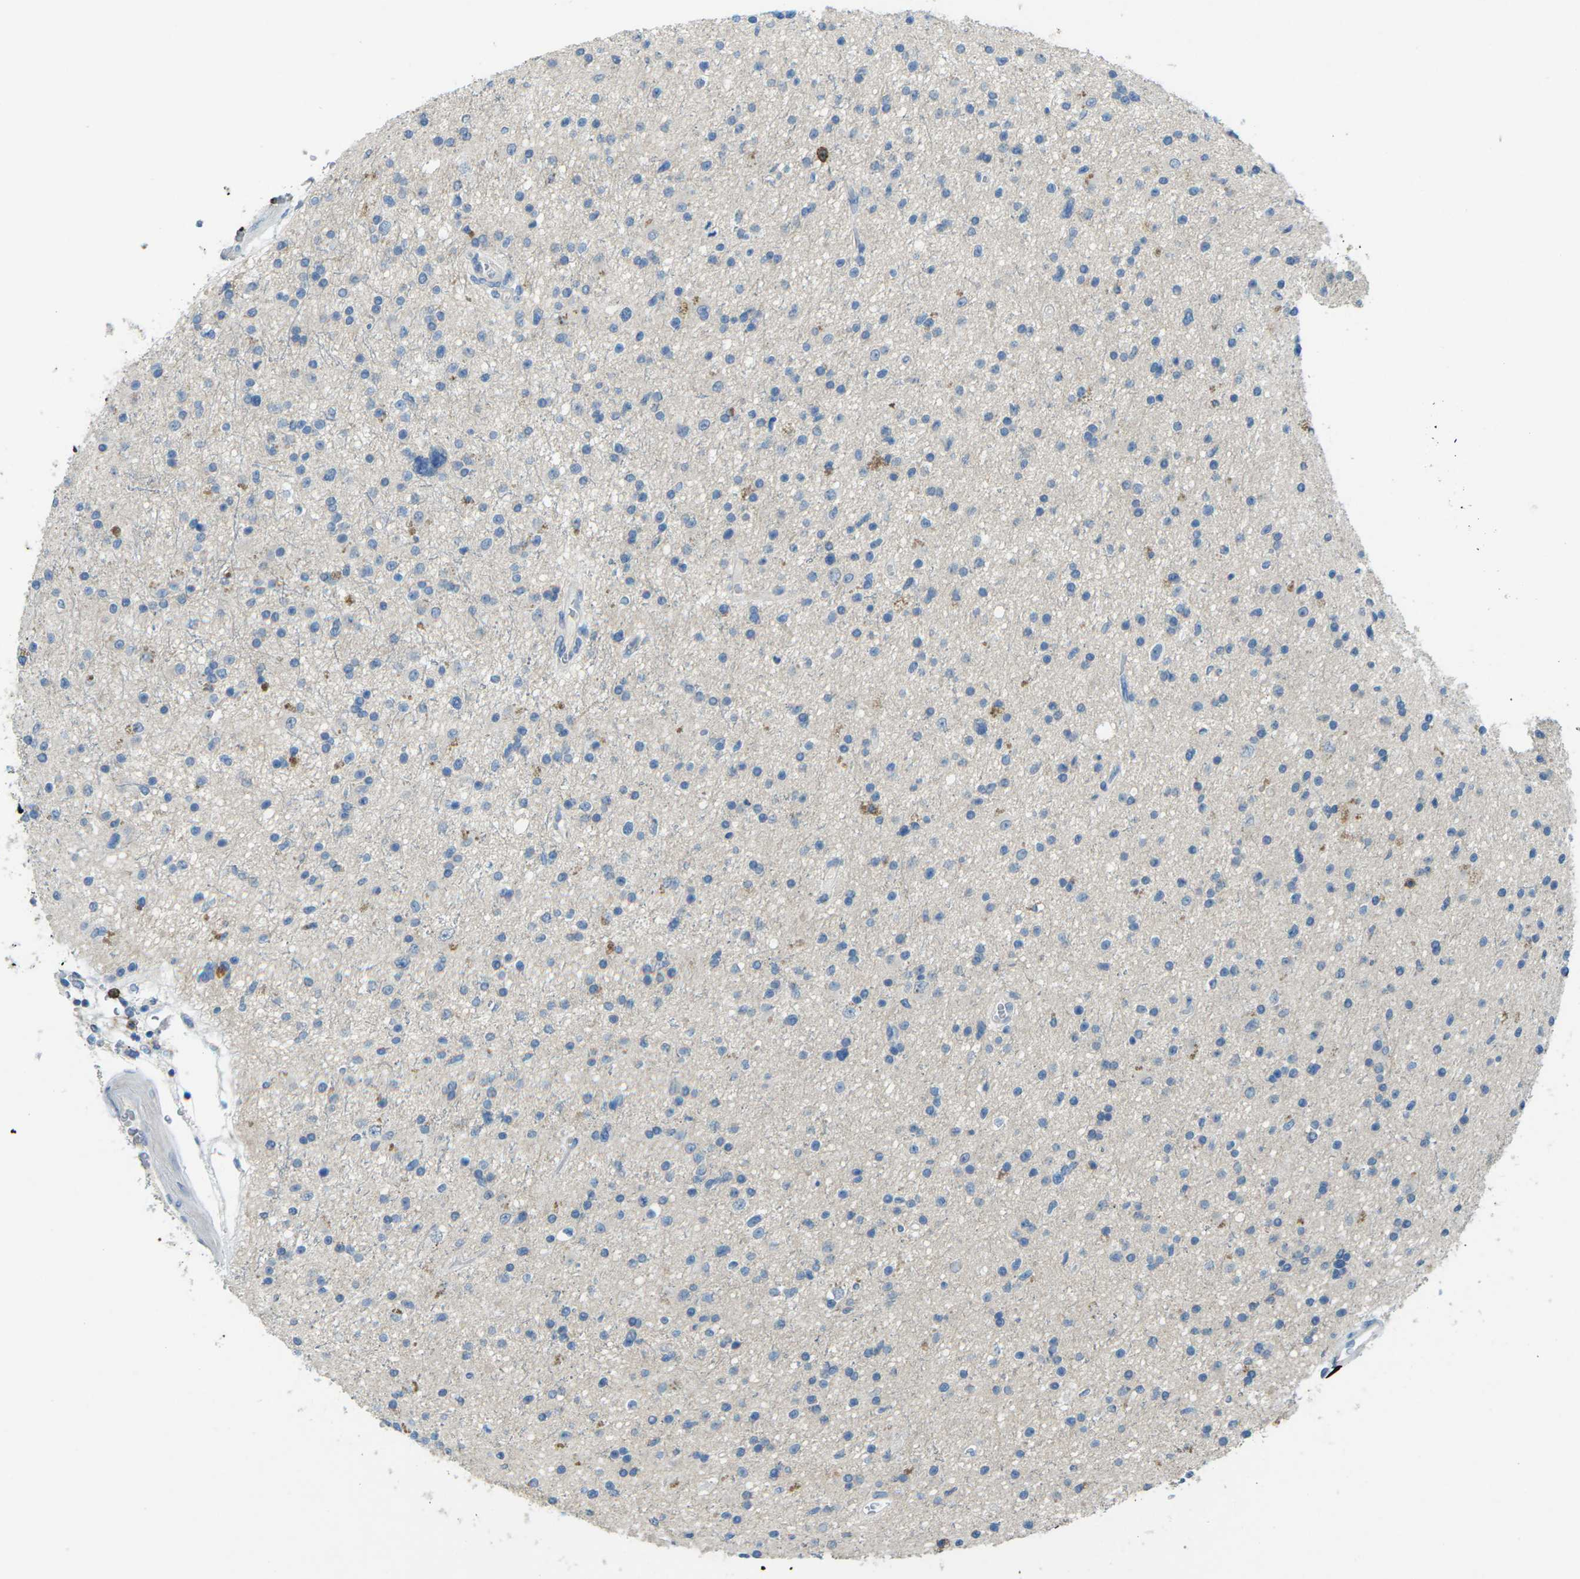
{"staining": {"intensity": "negative", "quantity": "none", "location": "none"}, "tissue": "glioma", "cell_type": "Tumor cells", "image_type": "cancer", "snomed": [{"axis": "morphology", "description": "Glioma, malignant, High grade"}, {"axis": "topography", "description": "Brain"}], "caption": "Tumor cells are negative for protein expression in human glioma.", "gene": "CD19", "patient": {"sex": "male", "age": 33}}